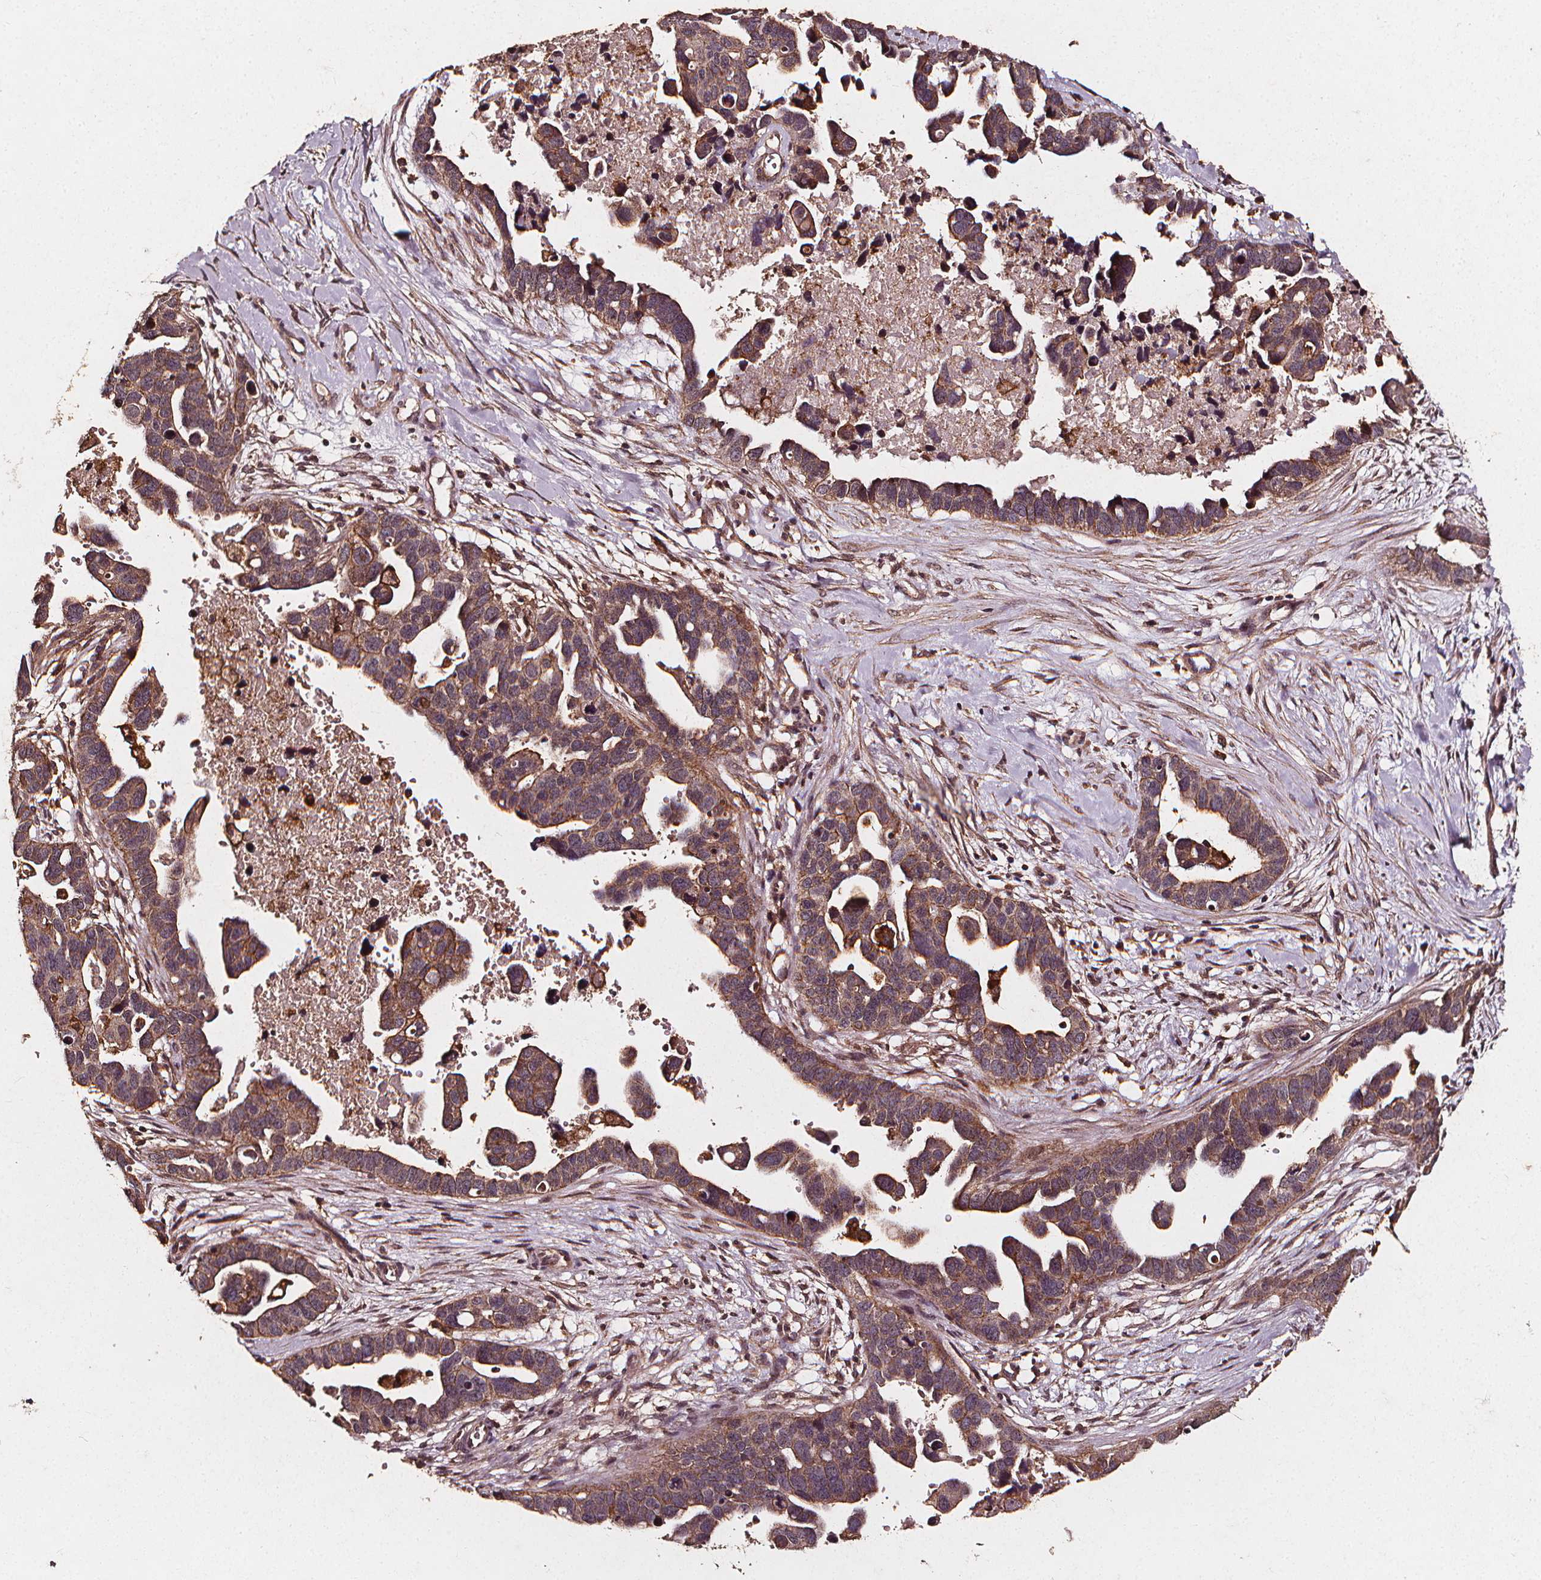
{"staining": {"intensity": "moderate", "quantity": ">75%", "location": "cytoplasmic/membranous"}, "tissue": "ovarian cancer", "cell_type": "Tumor cells", "image_type": "cancer", "snomed": [{"axis": "morphology", "description": "Cystadenocarcinoma, serous, NOS"}, {"axis": "topography", "description": "Ovary"}], "caption": "Tumor cells reveal medium levels of moderate cytoplasmic/membranous expression in approximately >75% of cells in human ovarian cancer (serous cystadenocarcinoma). Using DAB (brown) and hematoxylin (blue) stains, captured at high magnification using brightfield microscopy.", "gene": "ABCA1", "patient": {"sex": "female", "age": 54}}